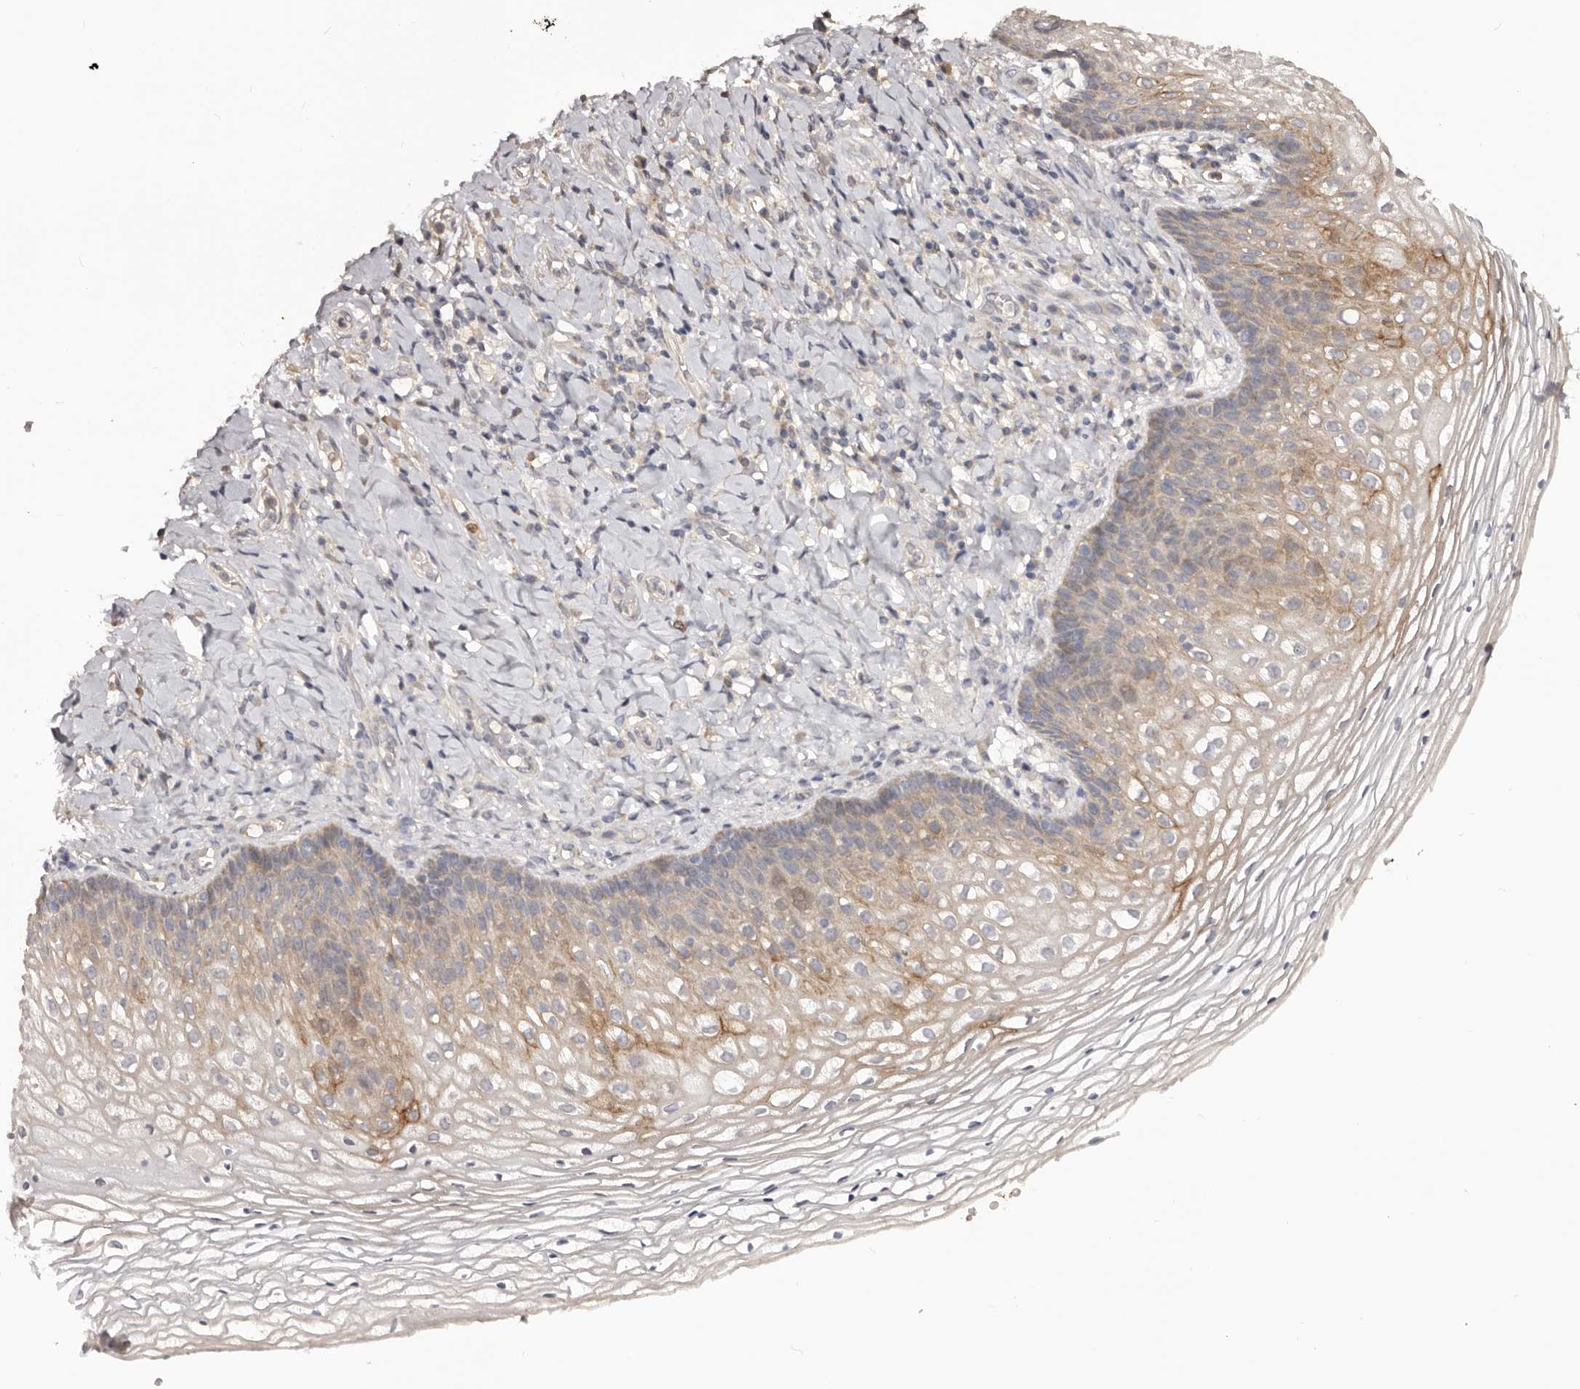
{"staining": {"intensity": "strong", "quantity": "25%-75%", "location": "cytoplasmic/membranous"}, "tissue": "vagina", "cell_type": "Squamous epithelial cells", "image_type": "normal", "snomed": [{"axis": "morphology", "description": "Normal tissue, NOS"}, {"axis": "topography", "description": "Vagina"}], "caption": "Immunohistochemistry (IHC) staining of unremarkable vagina, which shows high levels of strong cytoplasmic/membranous positivity in about 25%-75% of squamous epithelial cells indicating strong cytoplasmic/membranous protein positivity. The staining was performed using DAB (3,3'-diaminobenzidine) (brown) for protein detection and nuclei were counterstained in hematoxylin (blue).", "gene": "KCNJ8", "patient": {"sex": "female", "age": 60}}